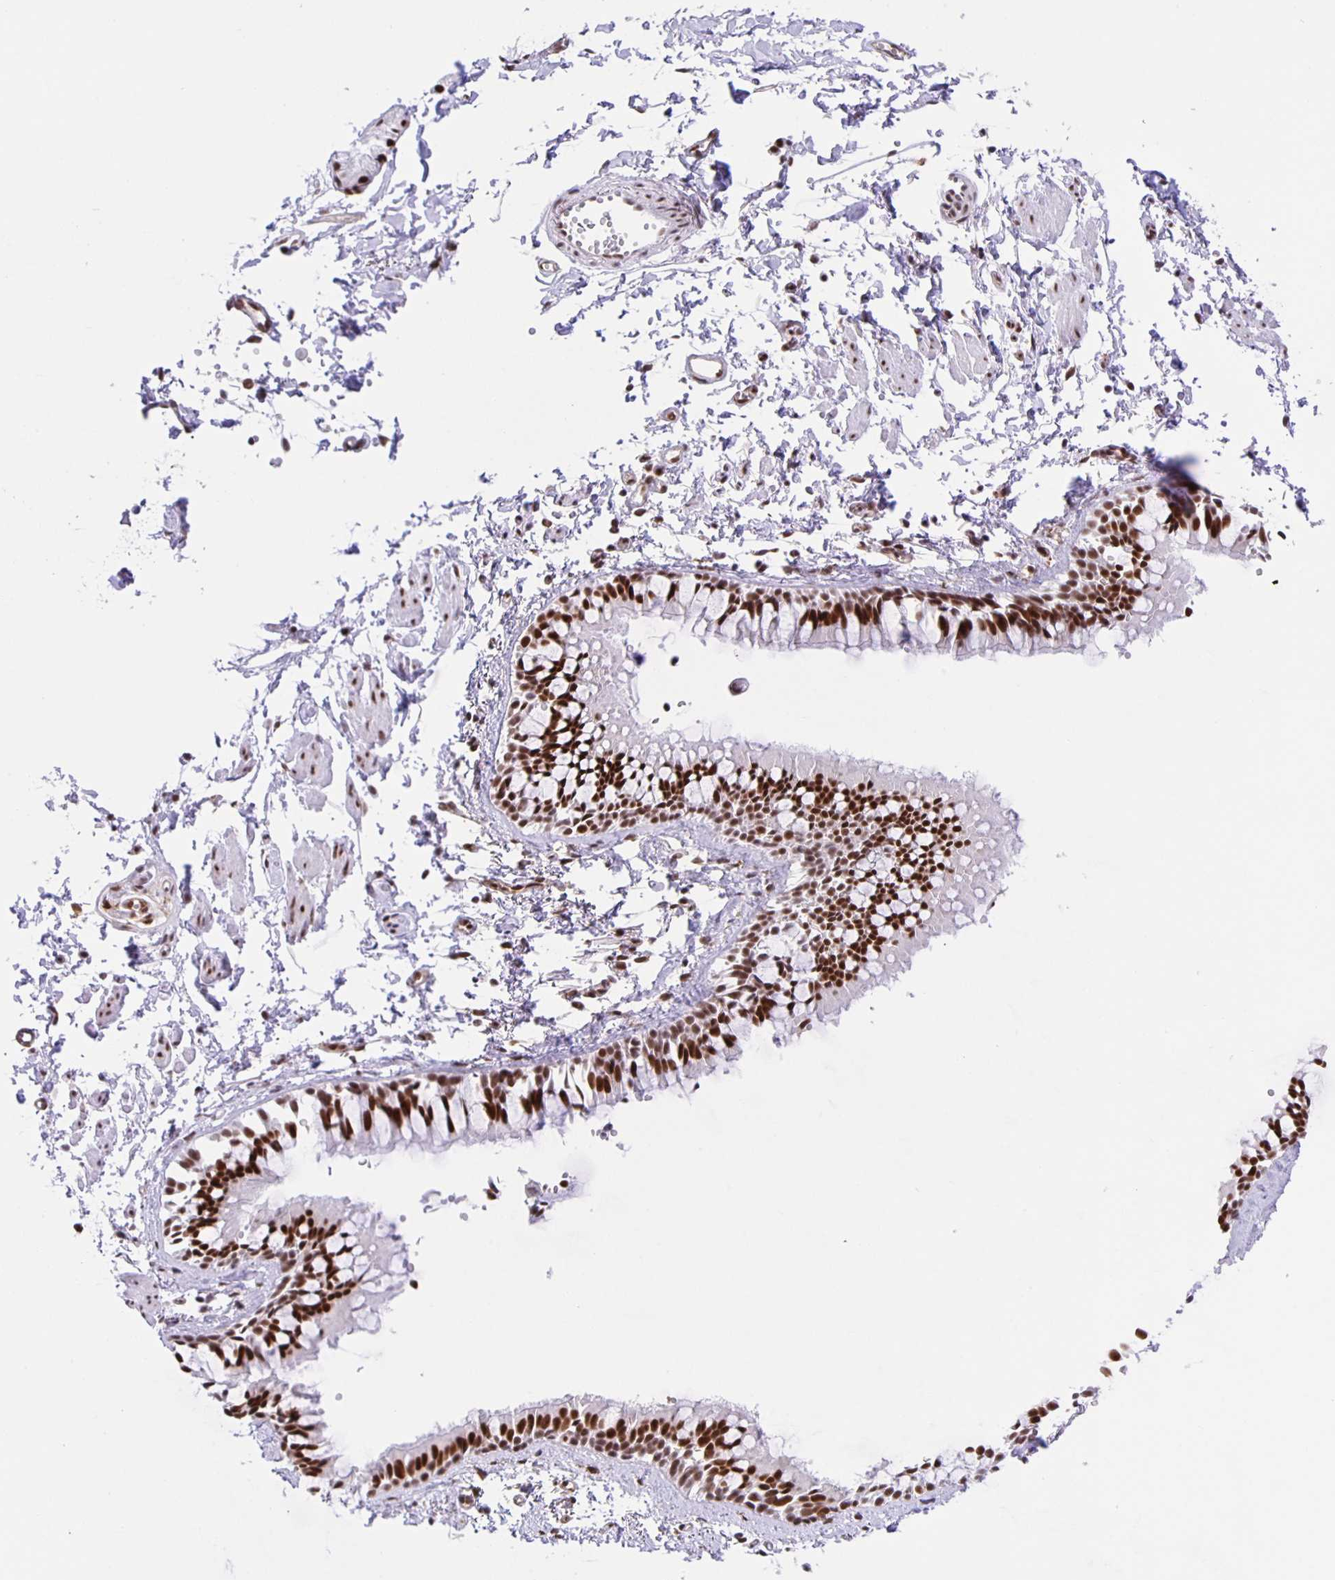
{"staining": {"intensity": "strong", "quantity": ">75%", "location": "nuclear"}, "tissue": "bronchus", "cell_type": "Respiratory epithelial cells", "image_type": "normal", "snomed": [{"axis": "morphology", "description": "Normal tissue, NOS"}, {"axis": "topography", "description": "Bronchus"}], "caption": "An immunohistochemistry image of benign tissue is shown. Protein staining in brown shows strong nuclear positivity in bronchus within respiratory epithelial cells.", "gene": "ZRANB2", "patient": {"sex": "female", "age": 59}}